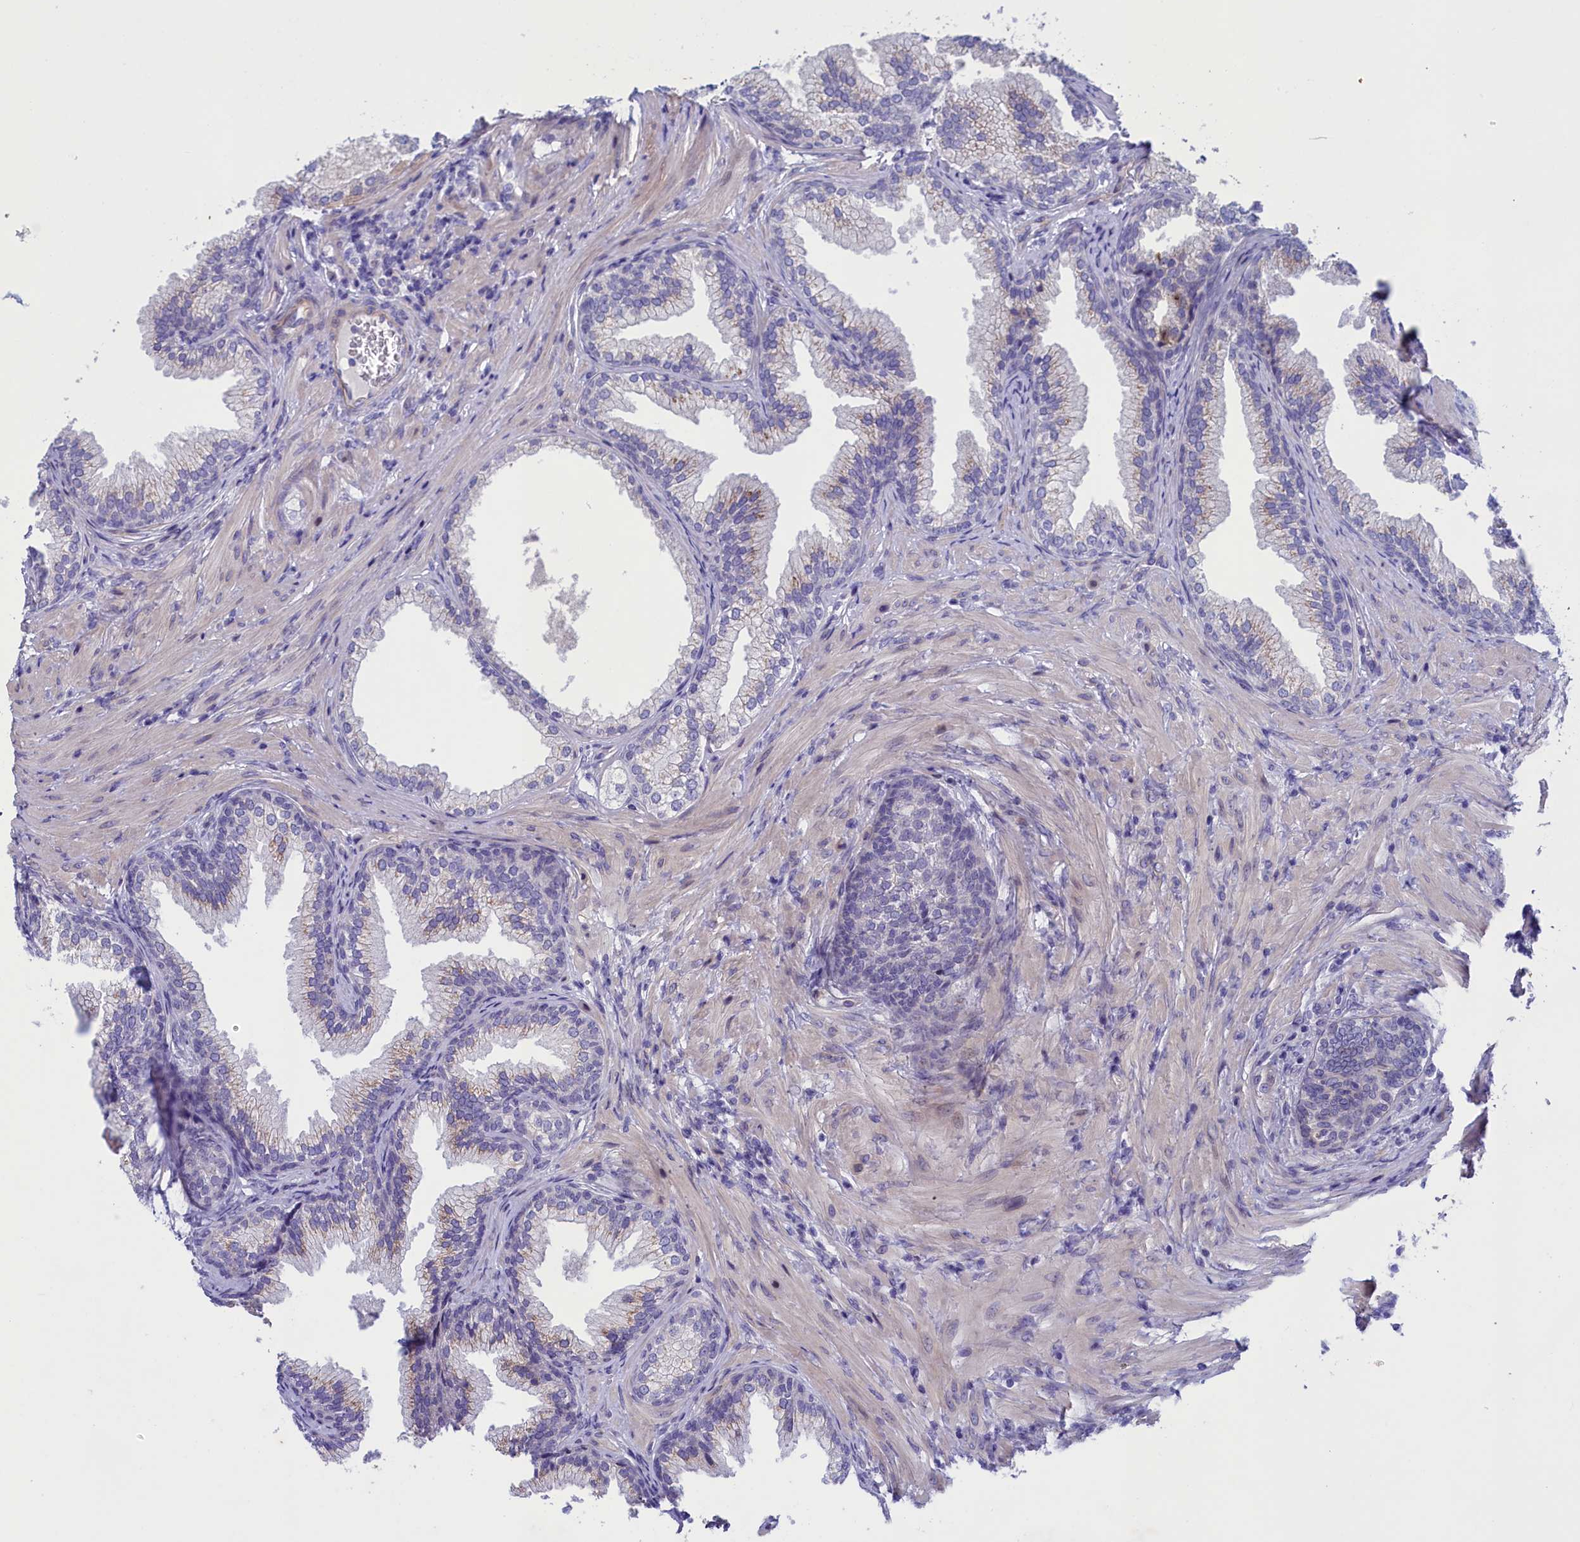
{"staining": {"intensity": "weak", "quantity": "<25%", "location": "cytoplasmic/membranous"}, "tissue": "prostate", "cell_type": "Glandular cells", "image_type": "normal", "snomed": [{"axis": "morphology", "description": "Normal tissue, NOS"}, {"axis": "topography", "description": "Prostate"}], "caption": "An image of prostate stained for a protein displays no brown staining in glandular cells. (DAB IHC visualized using brightfield microscopy, high magnification).", "gene": "LOXL1", "patient": {"sex": "male", "age": 76}}